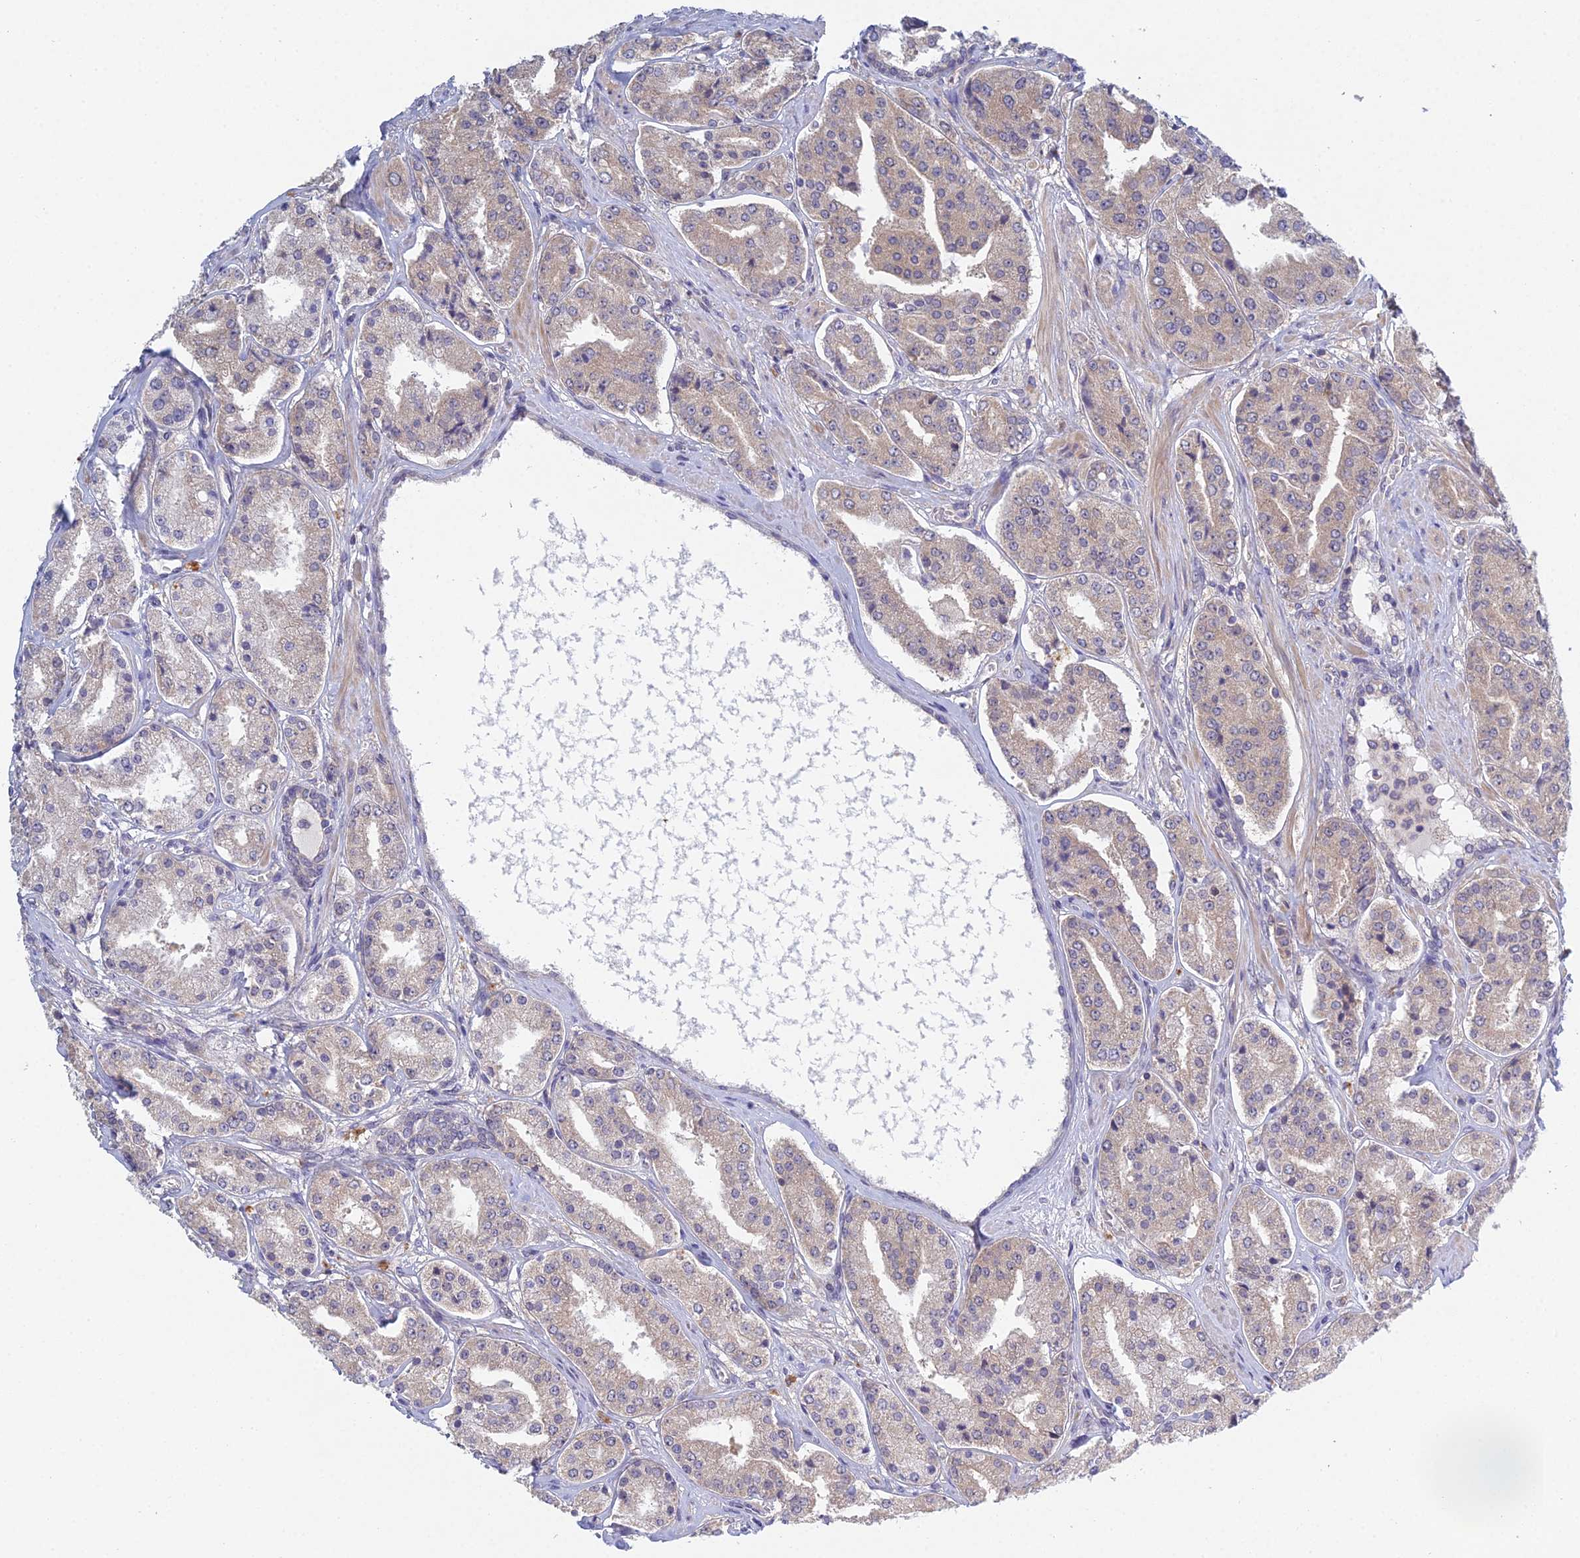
{"staining": {"intensity": "weak", "quantity": "25%-75%", "location": "cytoplasmic/membranous"}, "tissue": "prostate cancer", "cell_type": "Tumor cells", "image_type": "cancer", "snomed": [{"axis": "morphology", "description": "Adenocarcinoma, High grade"}, {"axis": "topography", "description": "Prostate"}], "caption": "Immunohistochemistry (IHC) photomicrograph of neoplastic tissue: high-grade adenocarcinoma (prostate) stained using immunohistochemistry (IHC) reveals low levels of weak protein expression localized specifically in the cytoplasmic/membranous of tumor cells, appearing as a cytoplasmic/membranous brown color.", "gene": "METTL26", "patient": {"sex": "male", "age": 63}}